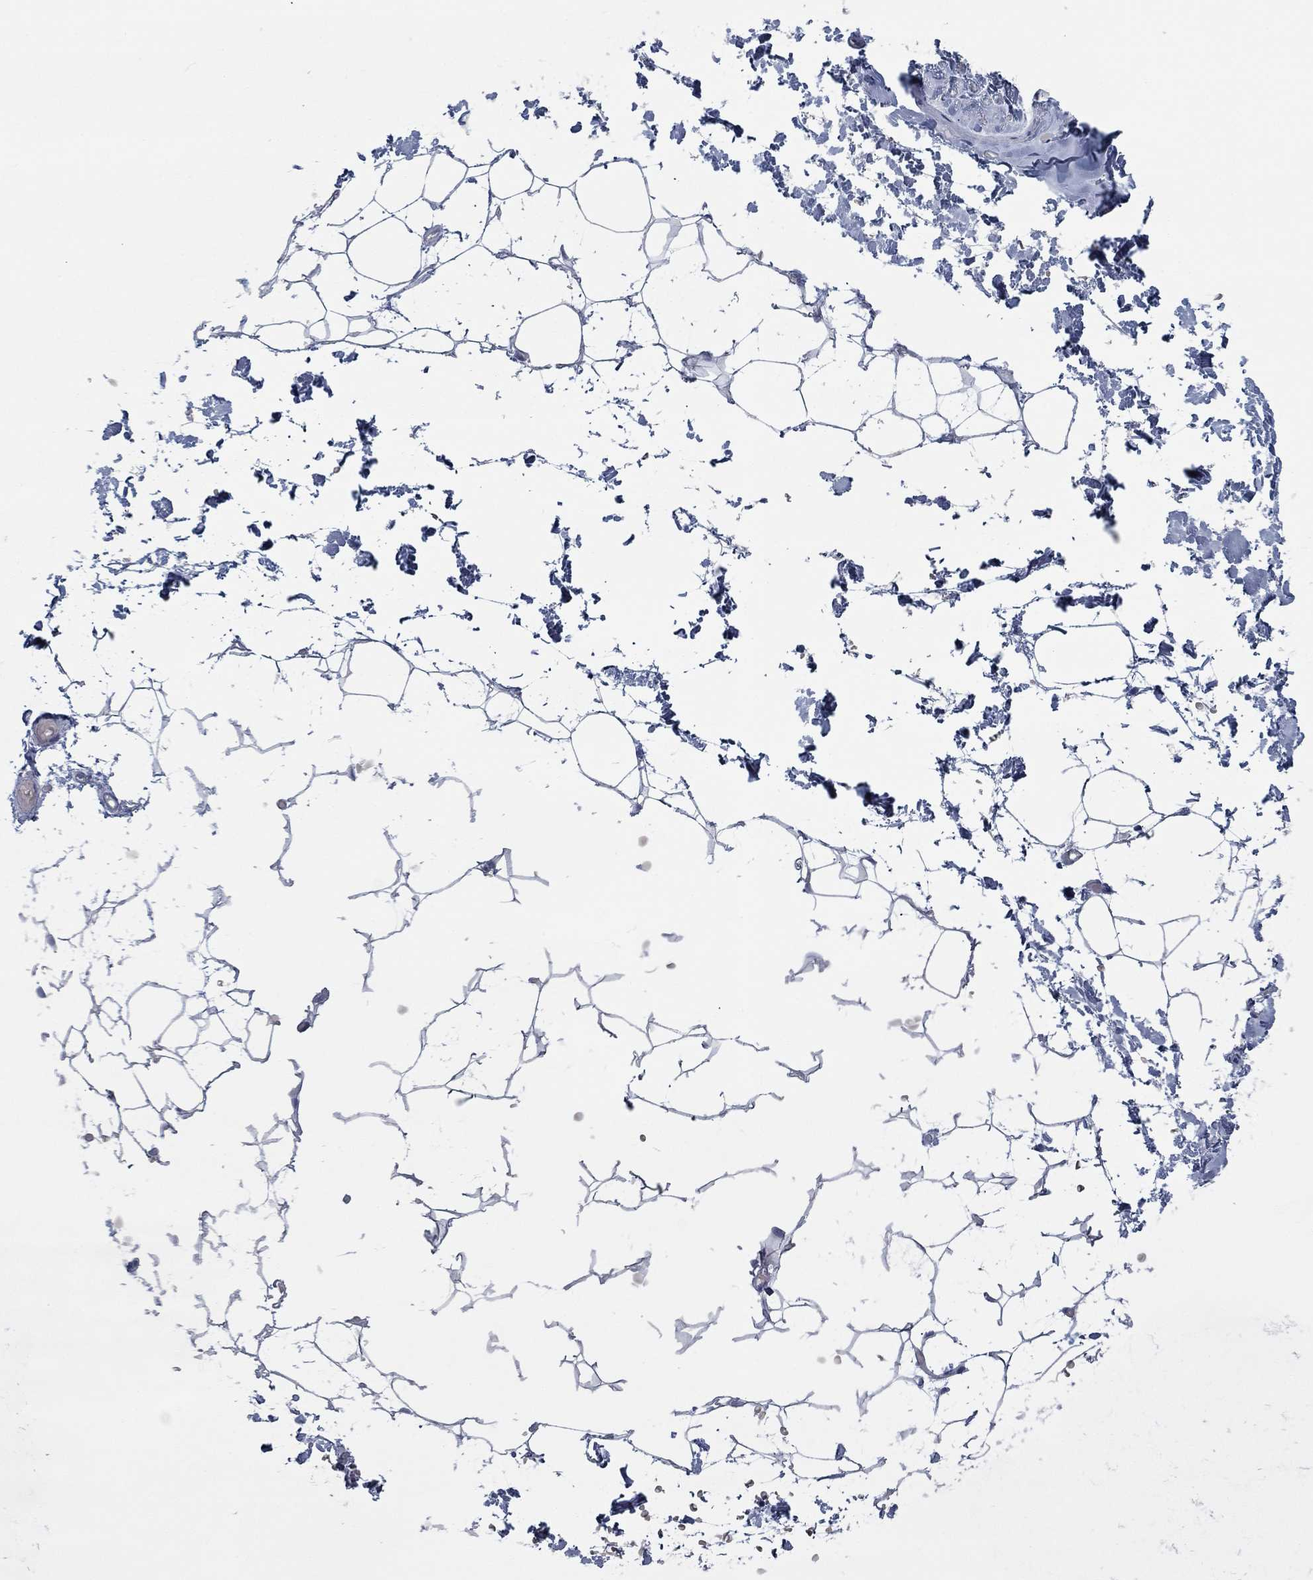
{"staining": {"intensity": "negative", "quantity": "none", "location": "none"}, "tissue": "adipose tissue", "cell_type": "Adipocytes", "image_type": "normal", "snomed": [{"axis": "morphology", "description": "Normal tissue, NOS"}, {"axis": "topography", "description": "Skin"}, {"axis": "topography", "description": "Peripheral nerve tissue"}], "caption": "Immunohistochemistry of benign adipose tissue shows no staining in adipocytes.", "gene": "DNAL1", "patient": {"sex": "female", "age": 56}}